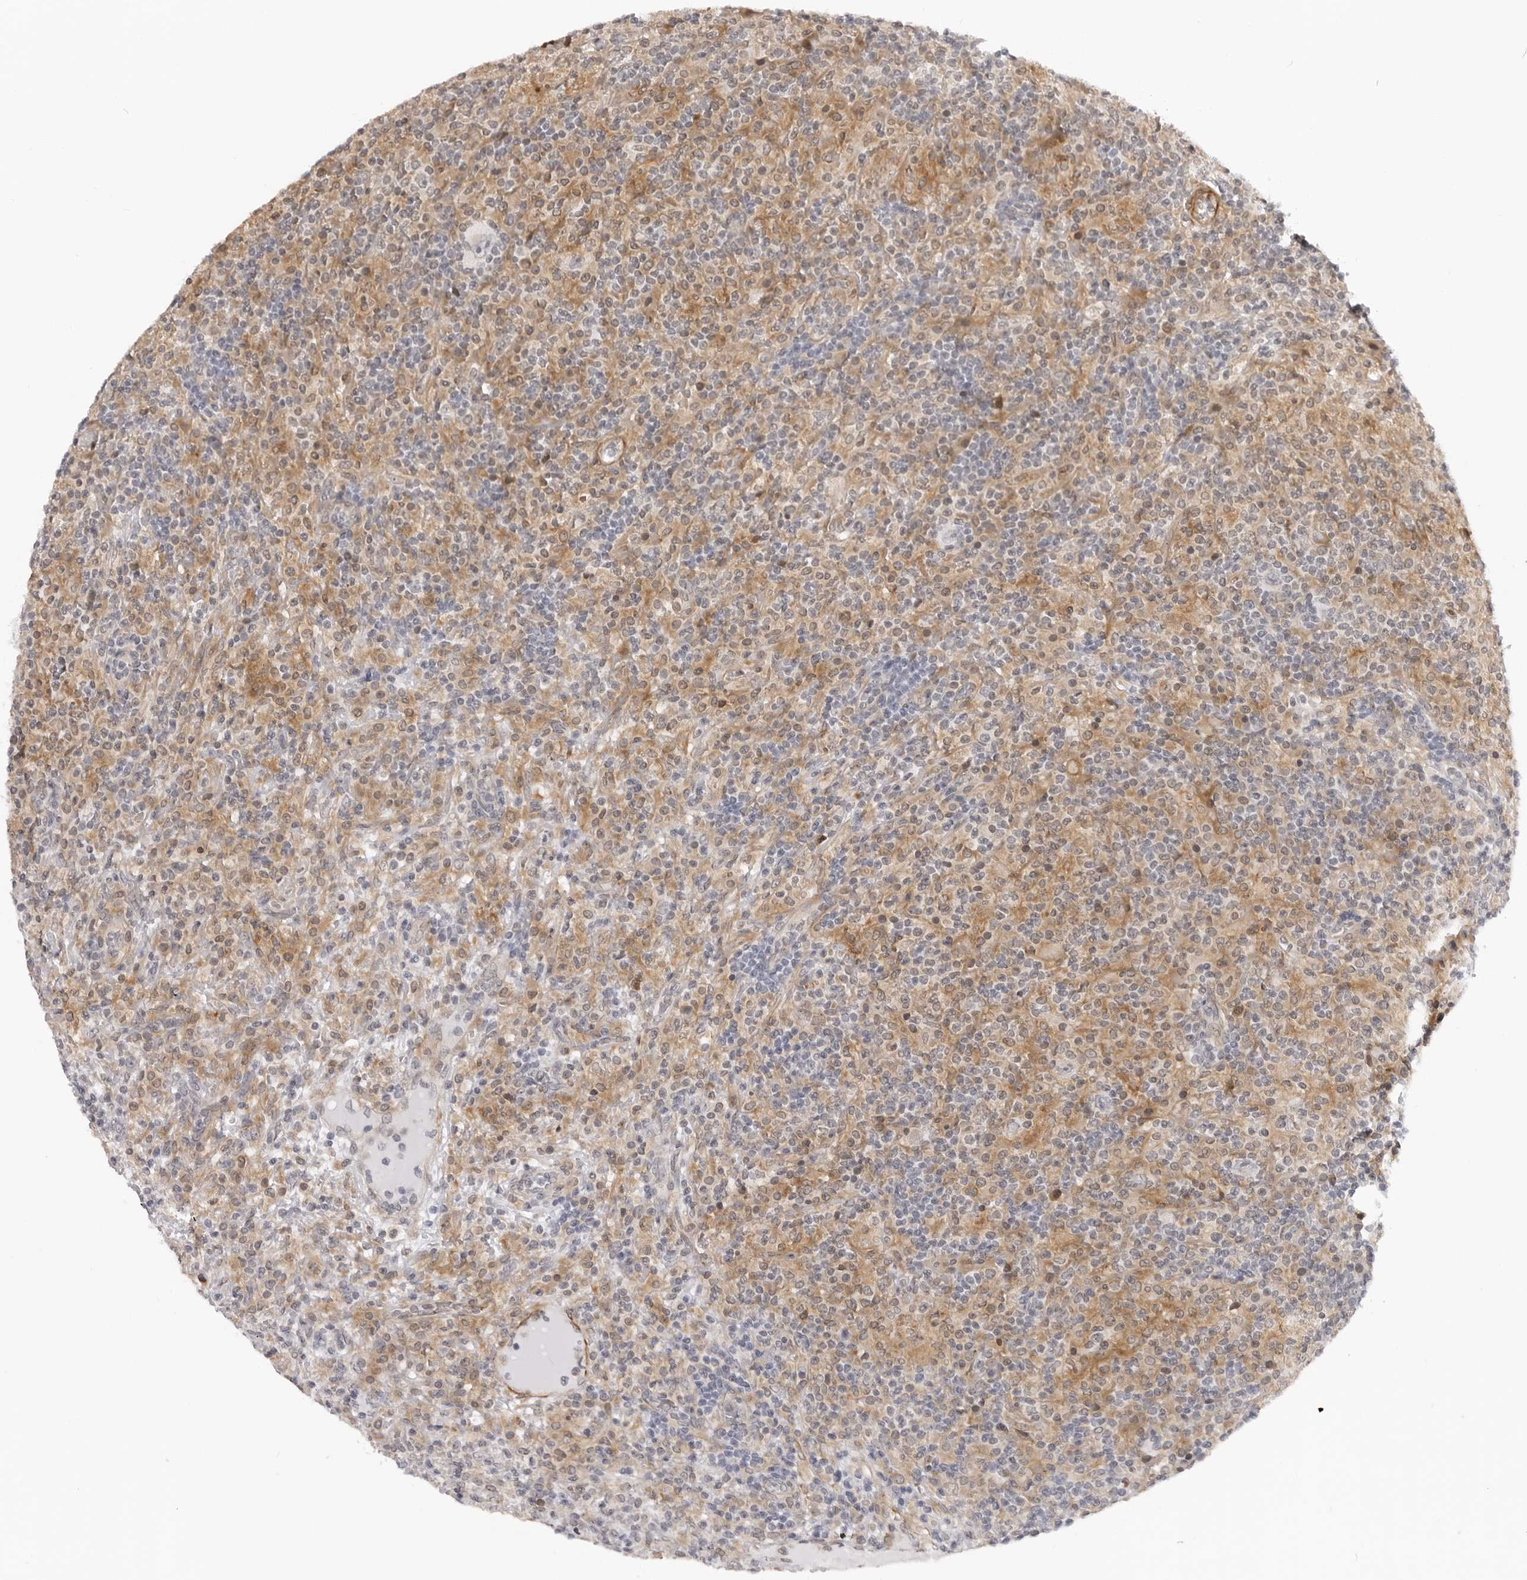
{"staining": {"intensity": "negative", "quantity": "none", "location": "none"}, "tissue": "lymphoma", "cell_type": "Tumor cells", "image_type": "cancer", "snomed": [{"axis": "morphology", "description": "Hodgkin's disease, NOS"}, {"axis": "topography", "description": "Lymph node"}], "caption": "Immunohistochemical staining of lymphoma exhibits no significant positivity in tumor cells.", "gene": "SRGAP2", "patient": {"sex": "male", "age": 70}}